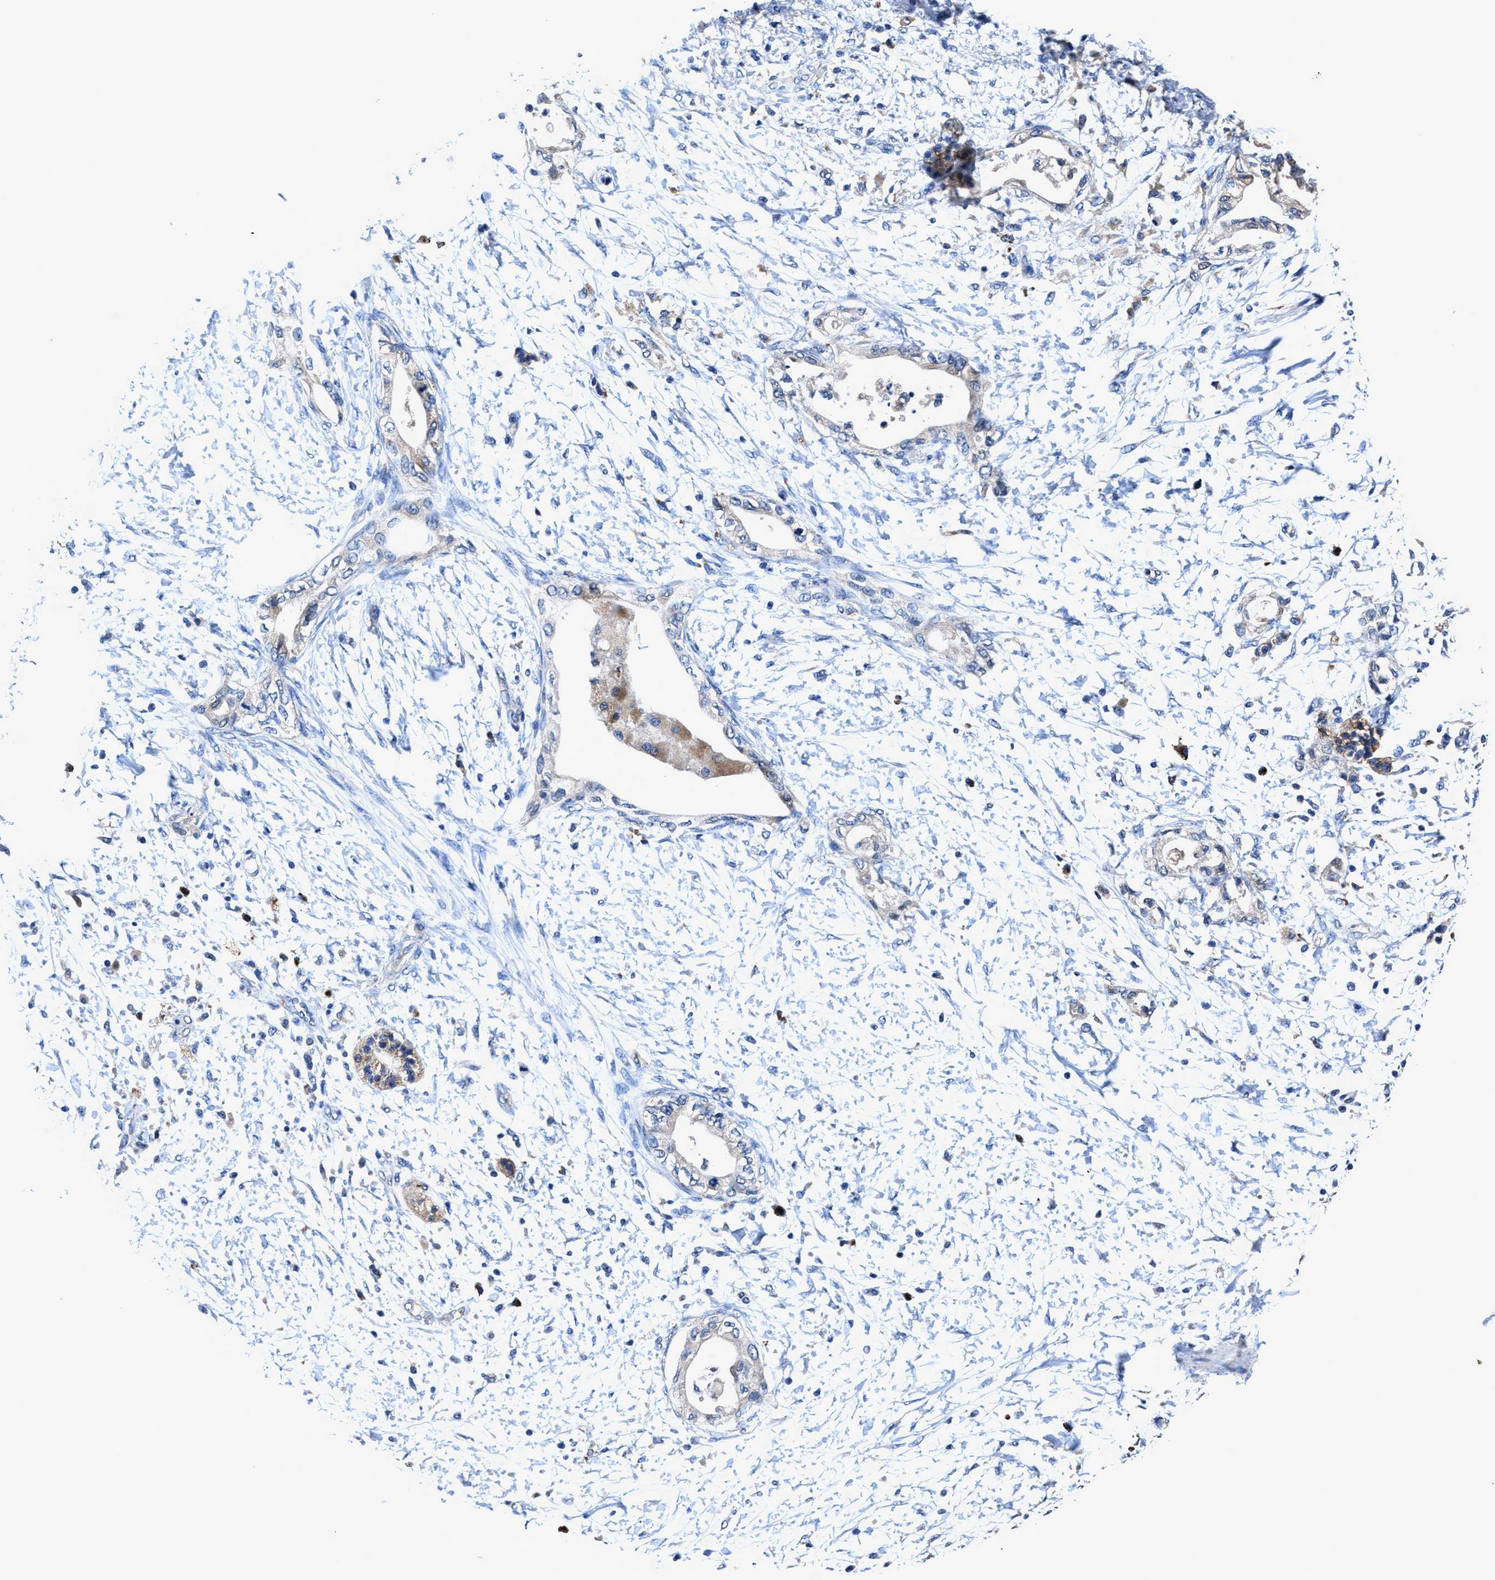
{"staining": {"intensity": "negative", "quantity": "none", "location": "none"}, "tissue": "adipose tissue", "cell_type": "Adipocytes", "image_type": "normal", "snomed": [{"axis": "morphology", "description": "Normal tissue, NOS"}, {"axis": "morphology", "description": "Adenocarcinoma, NOS"}, {"axis": "topography", "description": "Duodenum"}, {"axis": "topography", "description": "Peripheral nerve tissue"}], "caption": "Immunohistochemistry photomicrograph of normal human adipose tissue stained for a protein (brown), which demonstrates no positivity in adipocytes. (DAB (3,3'-diaminobenzidine) immunohistochemistry visualized using brightfield microscopy, high magnification).", "gene": "UBR4", "patient": {"sex": "female", "age": 60}}